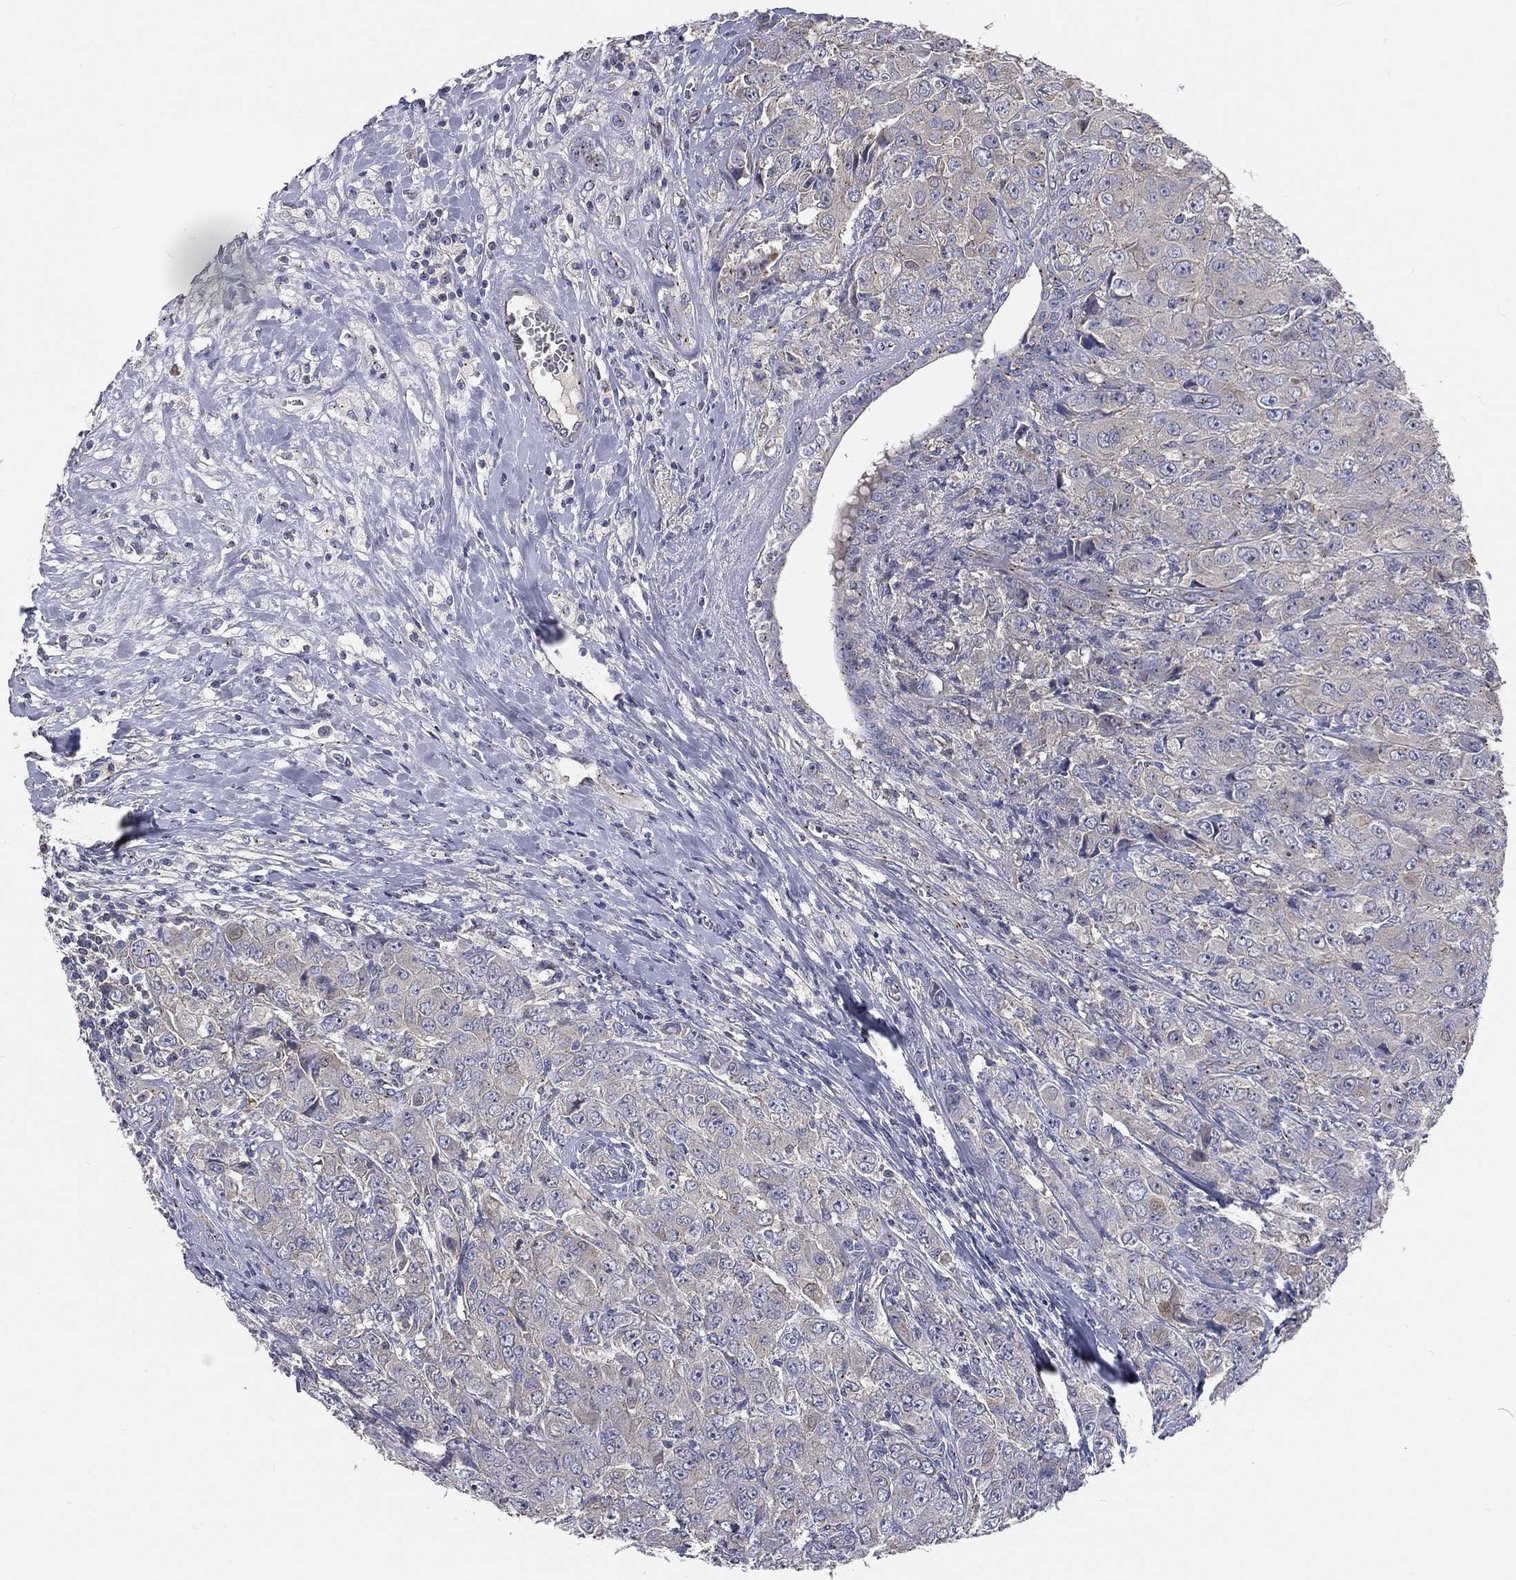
{"staining": {"intensity": "negative", "quantity": "none", "location": "none"}, "tissue": "breast cancer", "cell_type": "Tumor cells", "image_type": "cancer", "snomed": [{"axis": "morphology", "description": "Duct carcinoma"}, {"axis": "topography", "description": "Breast"}], "caption": "Invasive ductal carcinoma (breast) stained for a protein using immunohistochemistry (IHC) reveals no expression tumor cells.", "gene": "CROCC", "patient": {"sex": "female", "age": 43}}